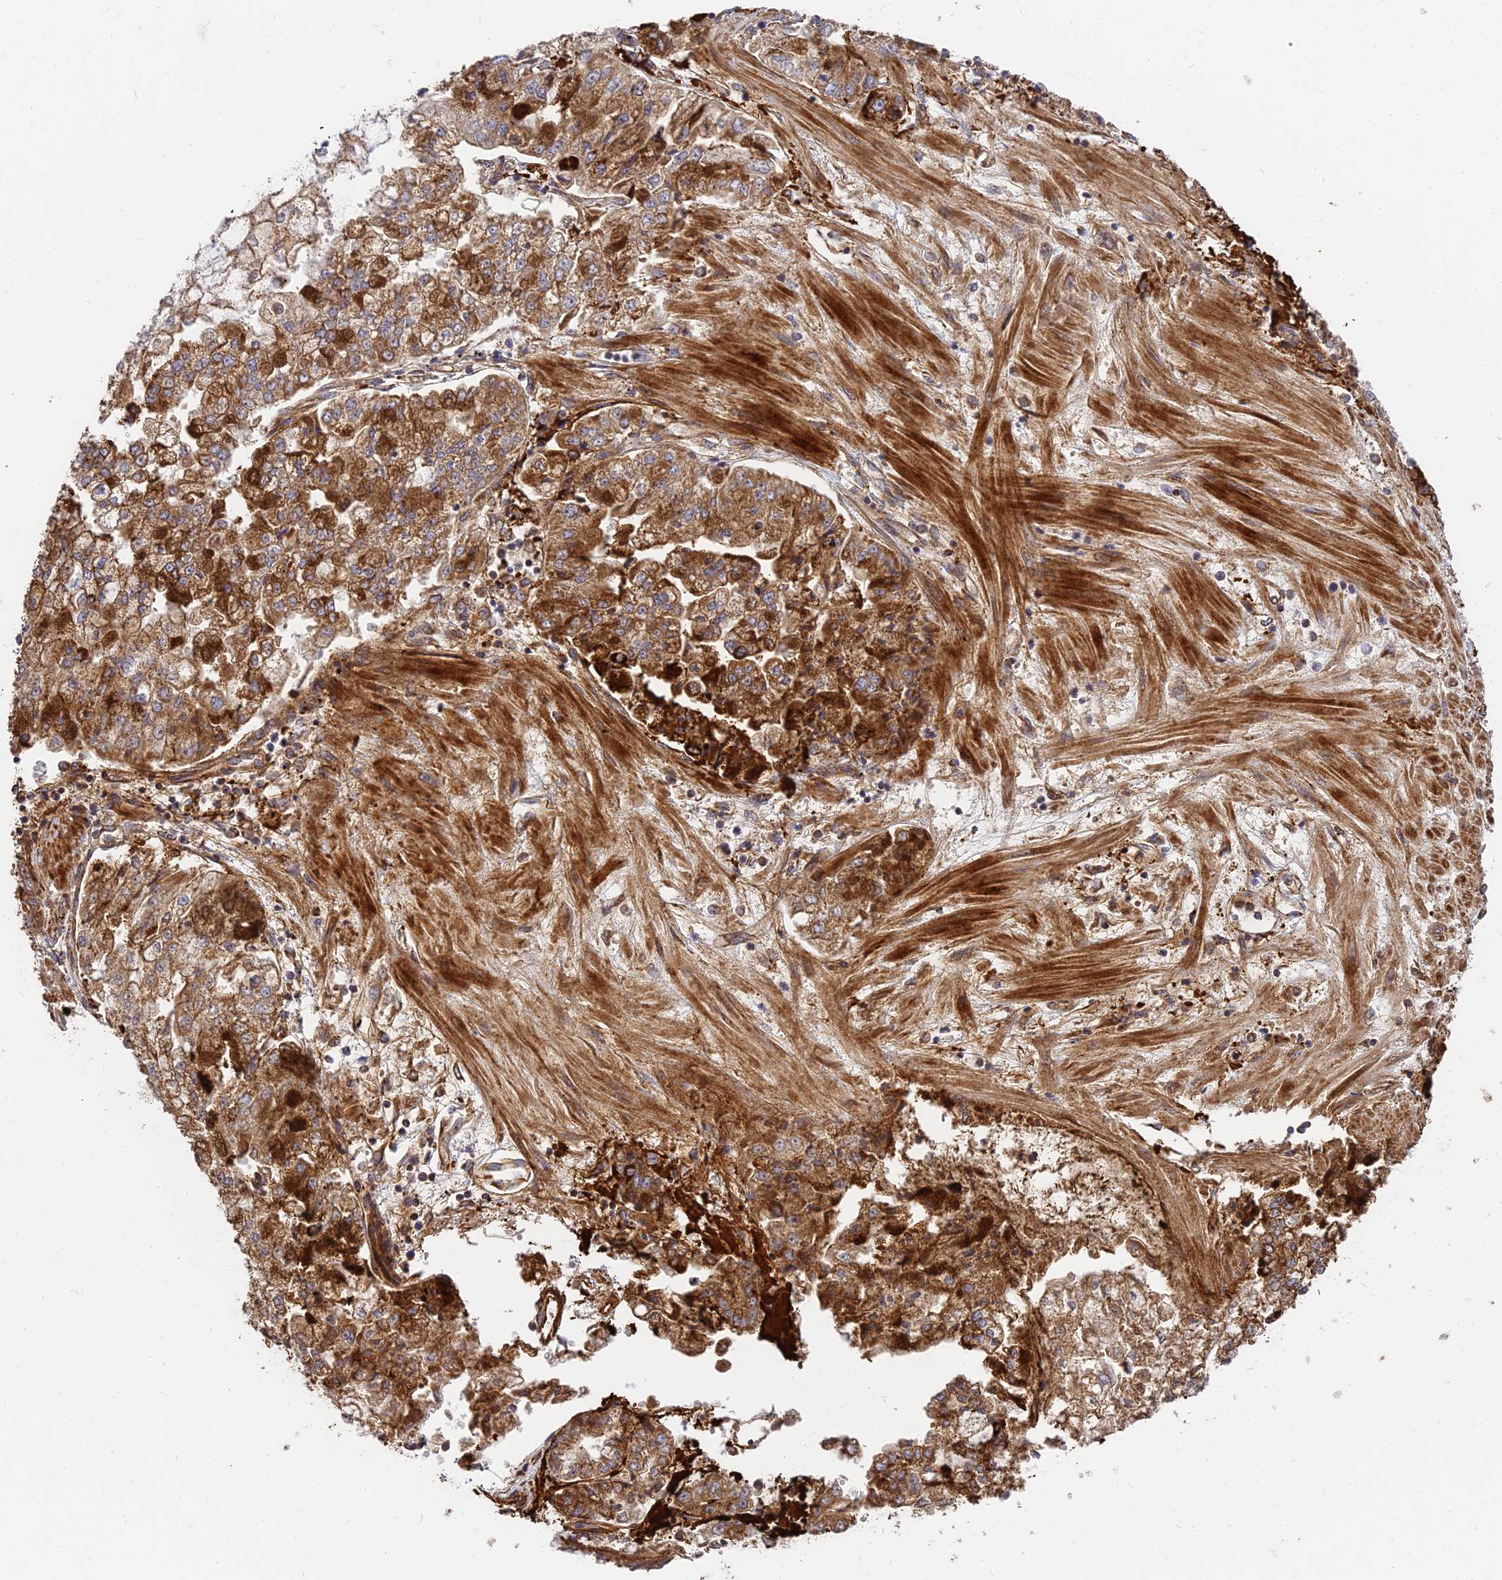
{"staining": {"intensity": "strong", "quantity": ">75%", "location": "cytoplasmic/membranous"}, "tissue": "stomach cancer", "cell_type": "Tumor cells", "image_type": "cancer", "snomed": [{"axis": "morphology", "description": "Adenocarcinoma, NOS"}, {"axis": "topography", "description": "Stomach"}], "caption": "IHC of human stomach adenocarcinoma shows high levels of strong cytoplasmic/membranous expression in about >75% of tumor cells.", "gene": "DSTYK", "patient": {"sex": "male", "age": 76}}